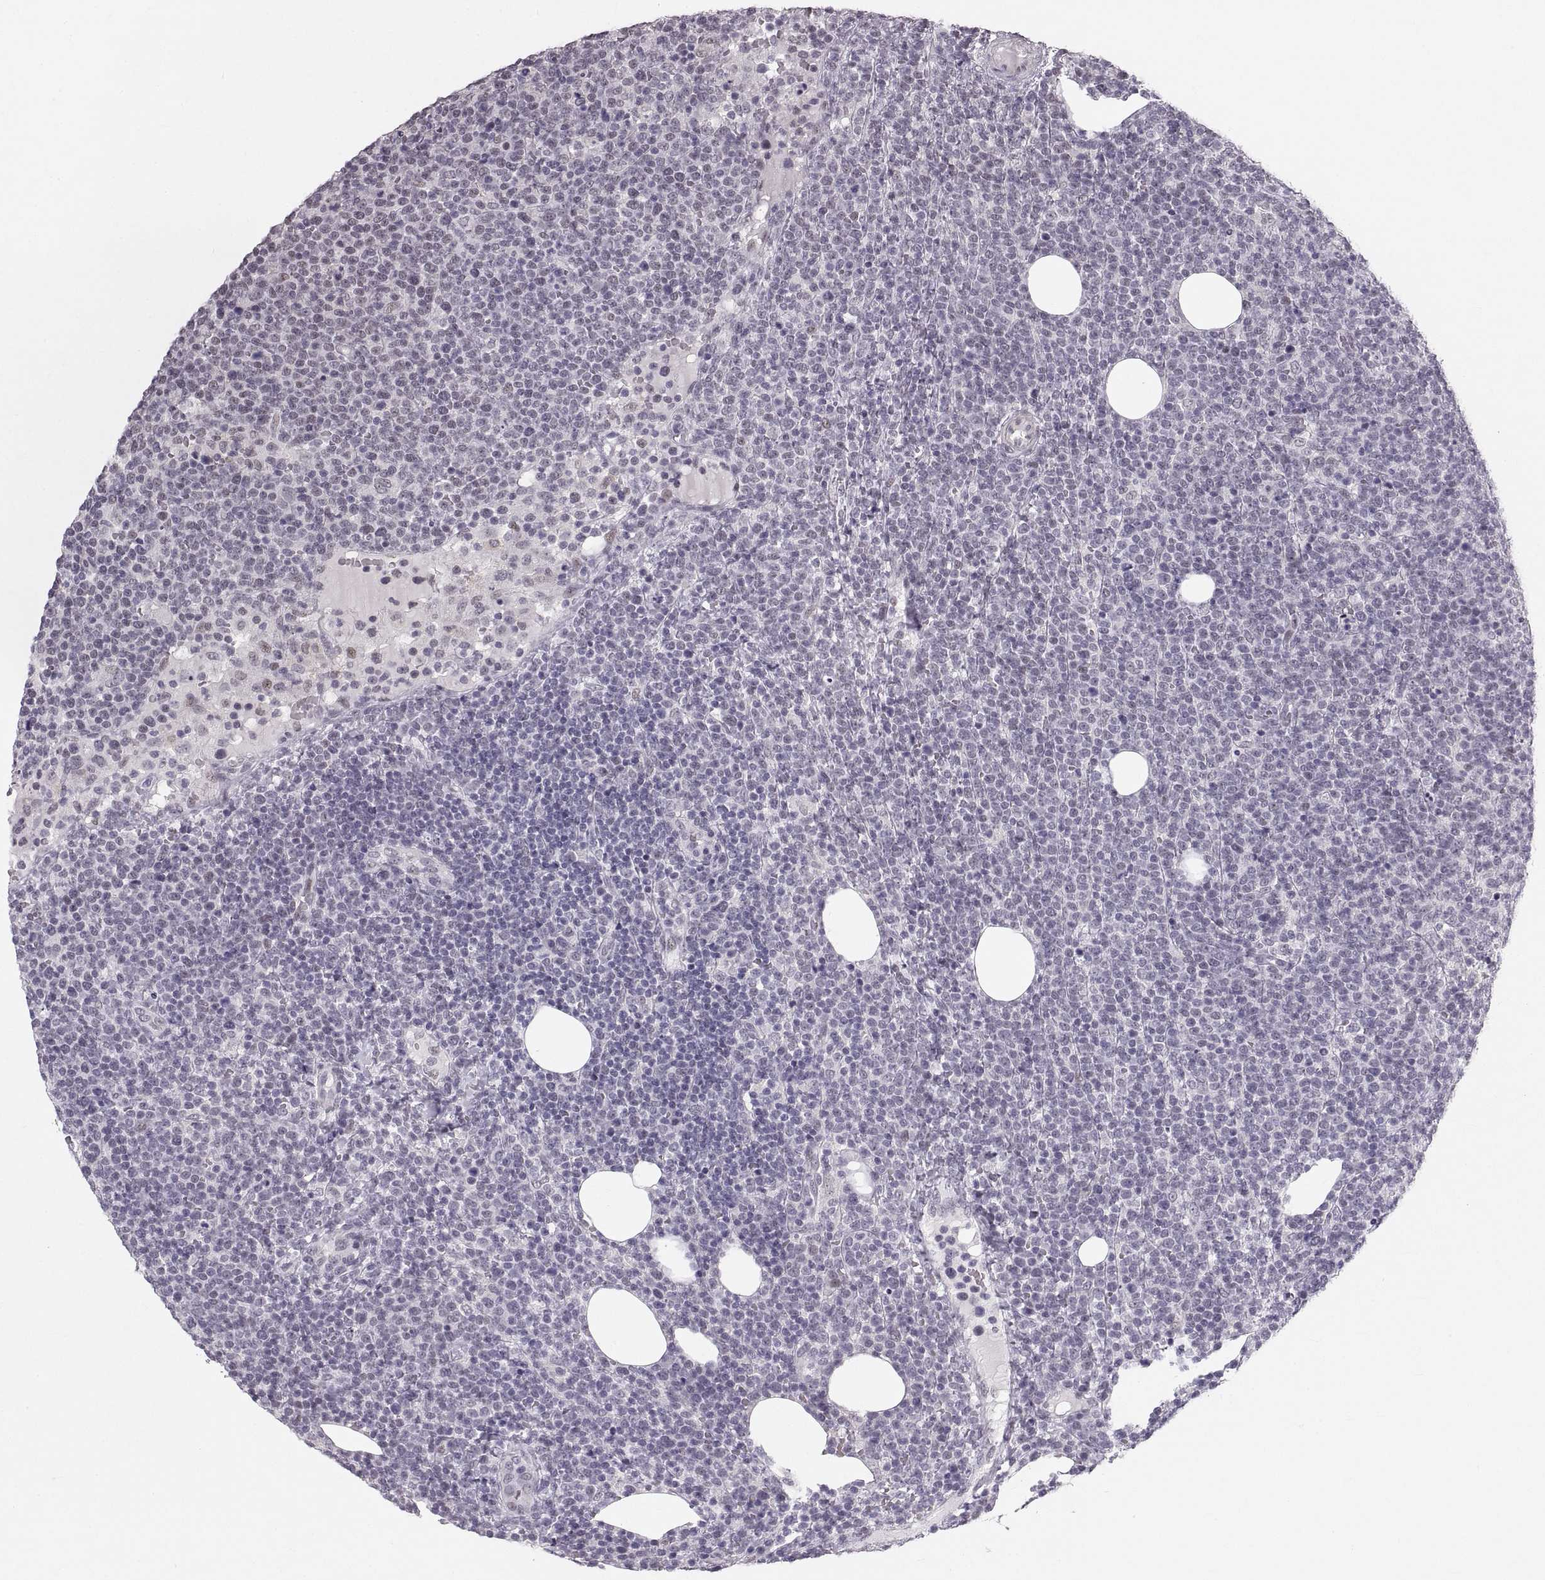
{"staining": {"intensity": "weak", "quantity": "<25%", "location": "nuclear"}, "tissue": "lymphoma", "cell_type": "Tumor cells", "image_type": "cancer", "snomed": [{"axis": "morphology", "description": "Malignant lymphoma, non-Hodgkin's type, High grade"}, {"axis": "topography", "description": "Lymph node"}], "caption": "Immunohistochemistry image of neoplastic tissue: human lymphoma stained with DAB (3,3'-diaminobenzidine) displays no significant protein staining in tumor cells.", "gene": "NANOS3", "patient": {"sex": "male", "age": 61}}